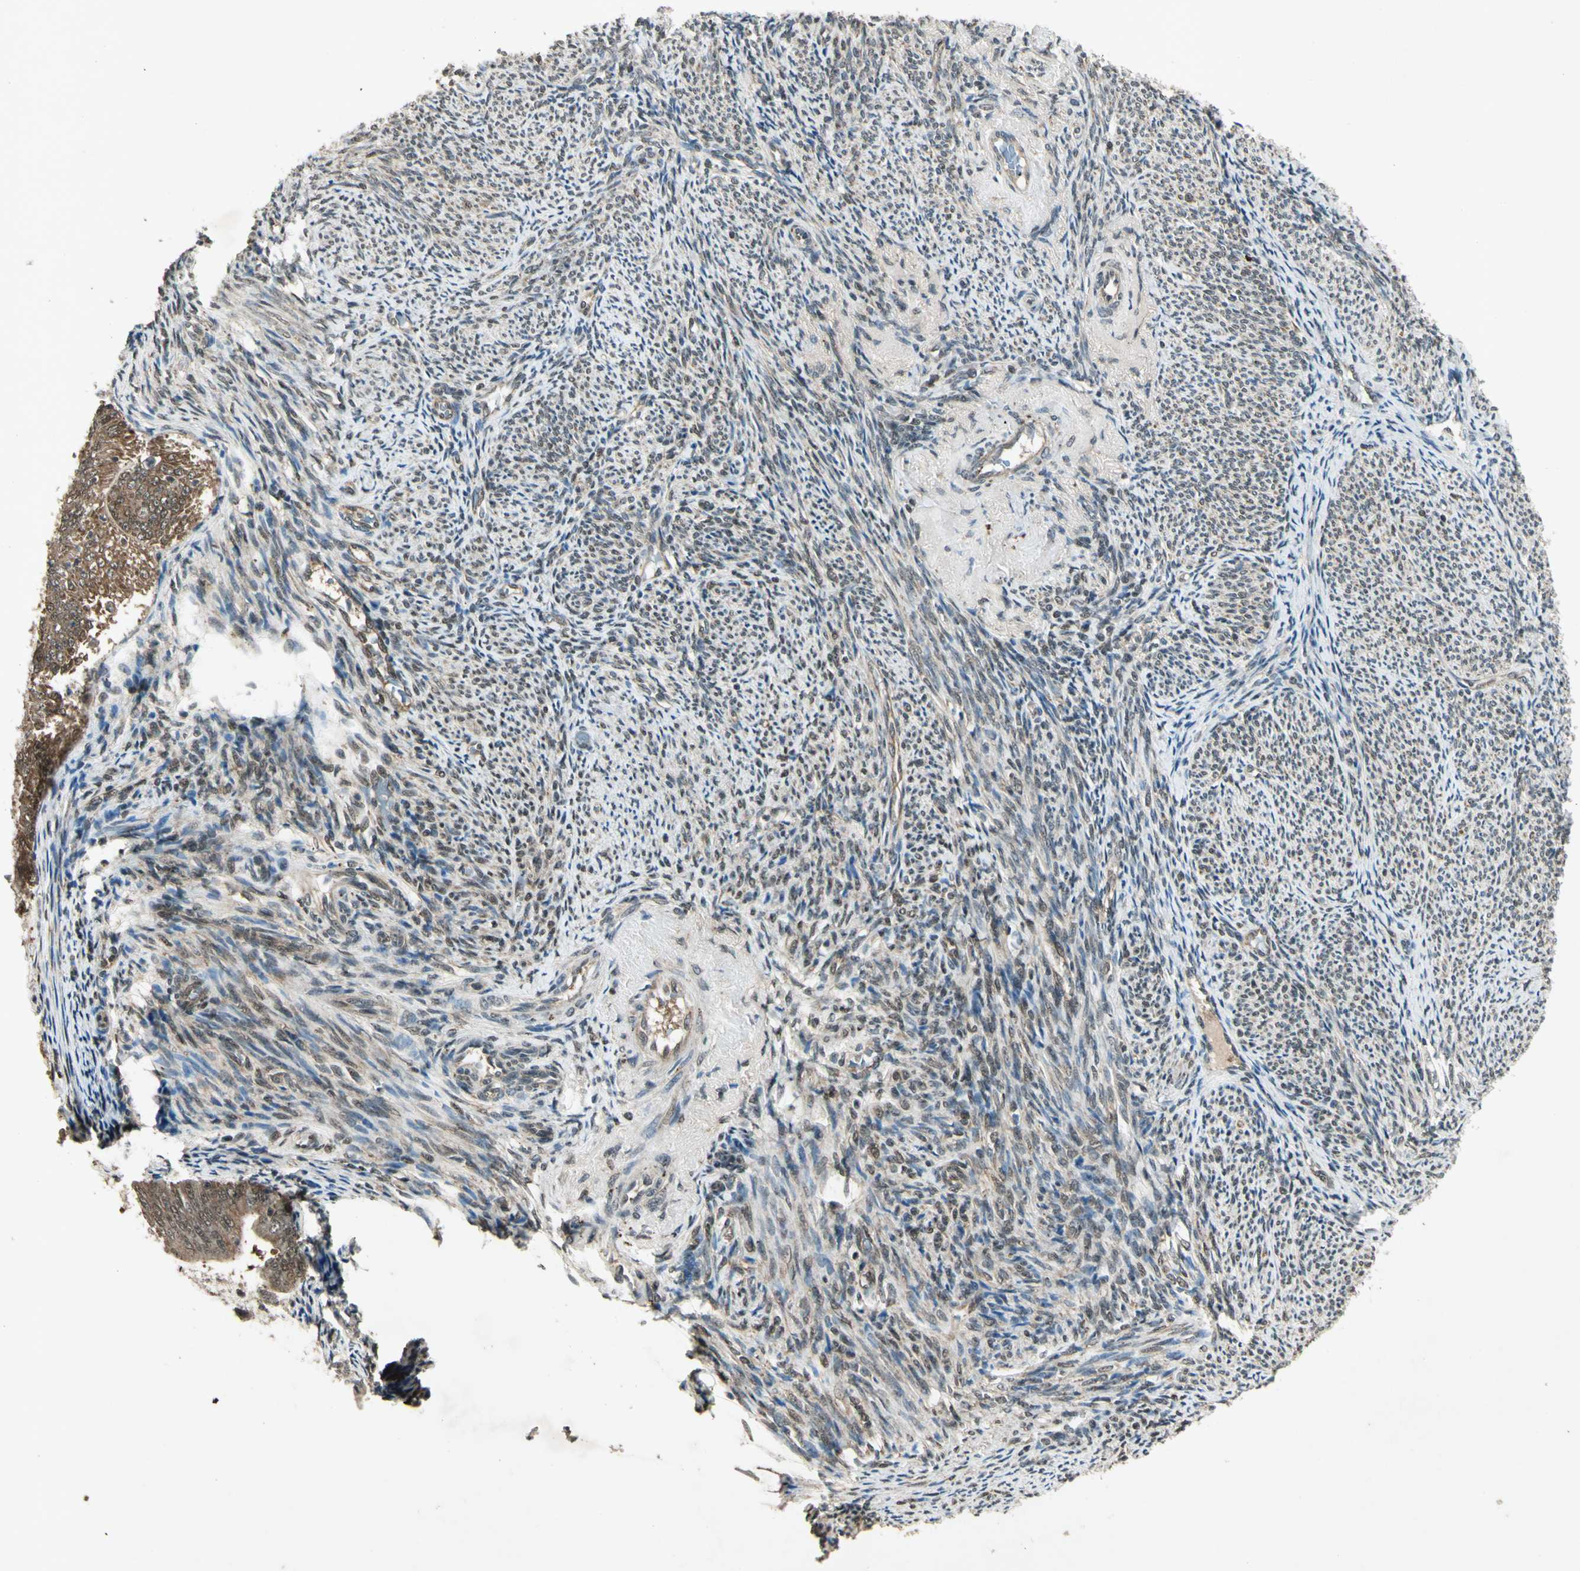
{"staining": {"intensity": "moderate", "quantity": ">75%", "location": "cytoplasmic/membranous"}, "tissue": "endometrial cancer", "cell_type": "Tumor cells", "image_type": "cancer", "snomed": [{"axis": "morphology", "description": "Adenocarcinoma, NOS"}, {"axis": "topography", "description": "Endometrium"}], "caption": "Immunohistochemistry (DAB (3,3'-diaminobenzidine)) staining of adenocarcinoma (endometrial) reveals moderate cytoplasmic/membranous protein positivity in about >75% of tumor cells.", "gene": "PSMD5", "patient": {"sex": "female", "age": 63}}